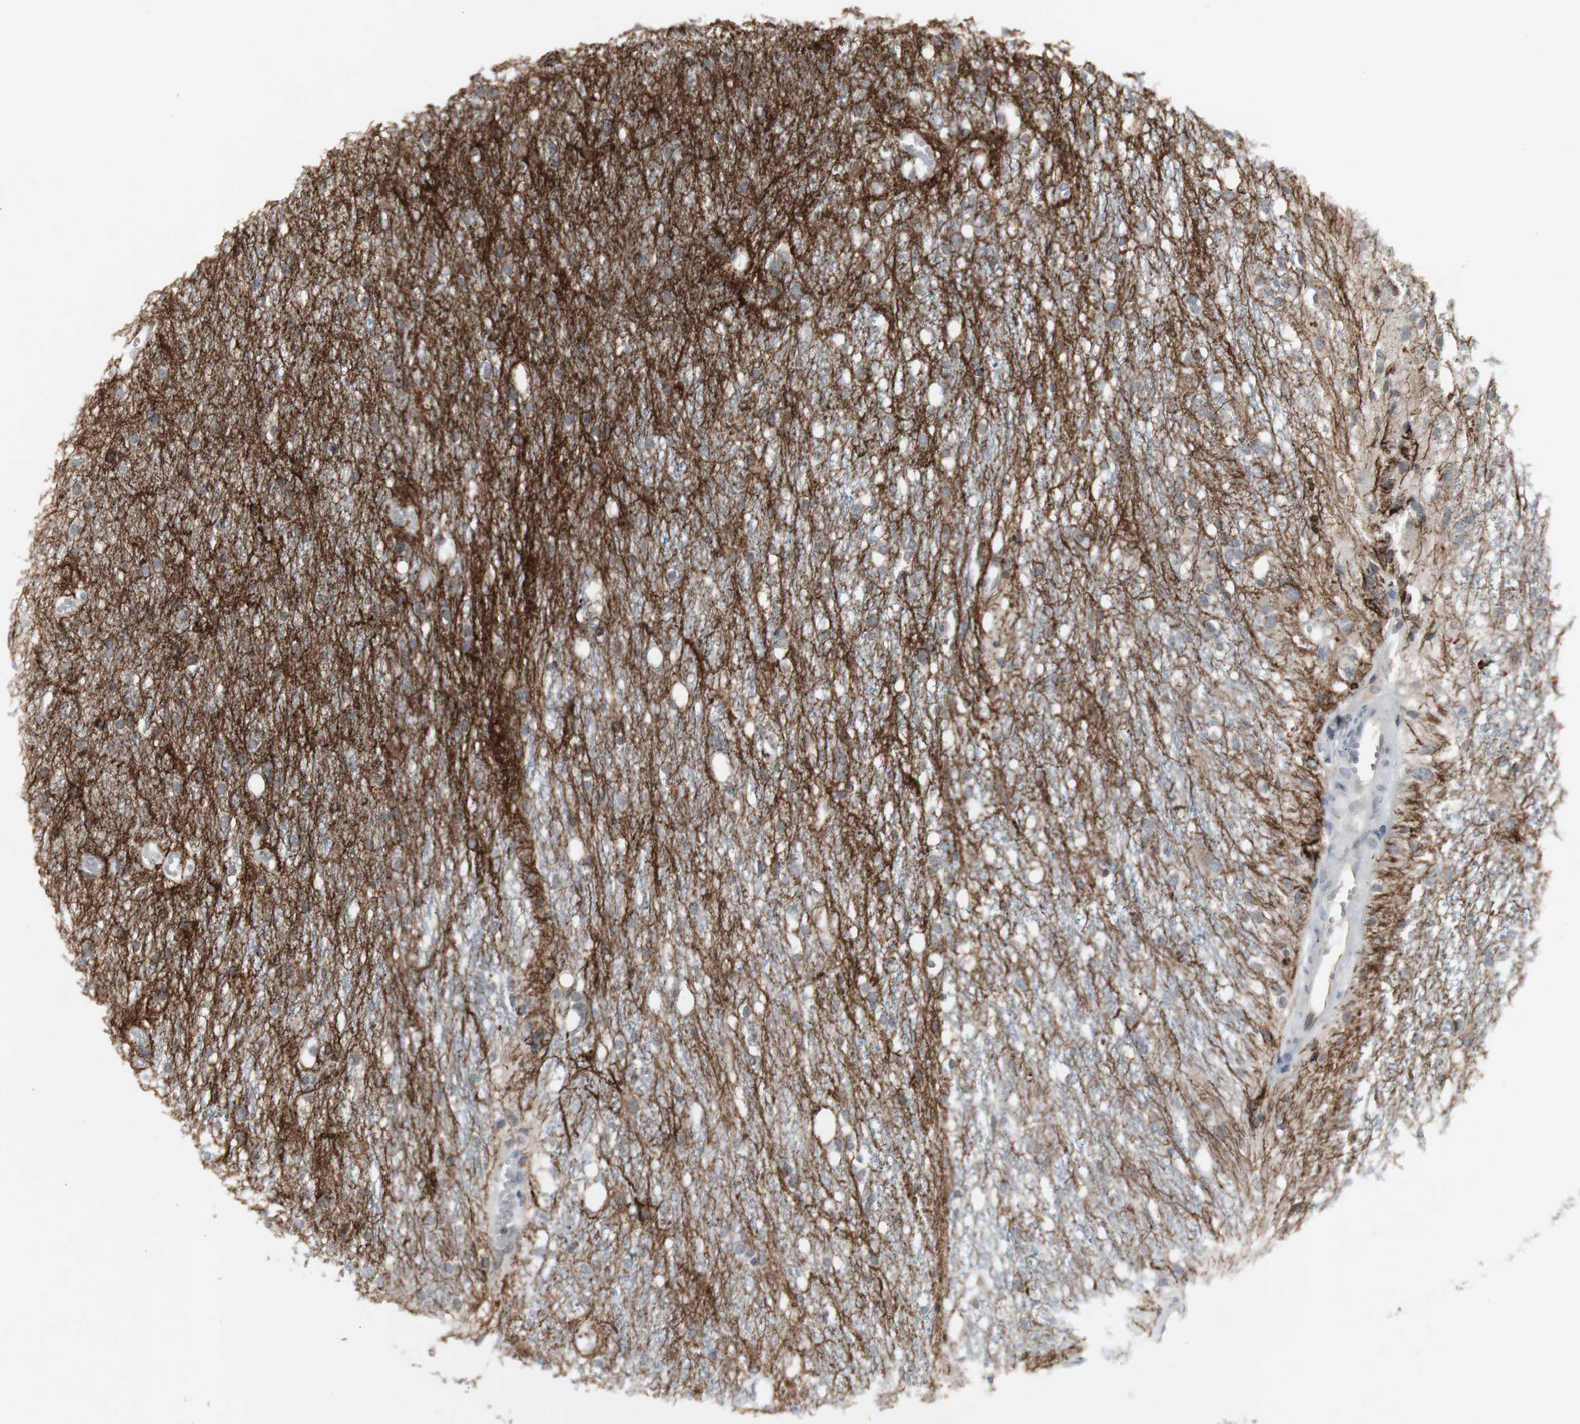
{"staining": {"intensity": "negative", "quantity": "none", "location": "none"}, "tissue": "glioma", "cell_type": "Tumor cells", "image_type": "cancer", "snomed": [{"axis": "morphology", "description": "Glioma, malignant, High grade"}, {"axis": "topography", "description": "Brain"}], "caption": "This is an immunohistochemistry (IHC) image of glioma. There is no positivity in tumor cells.", "gene": "ZNF396", "patient": {"sex": "female", "age": 59}}